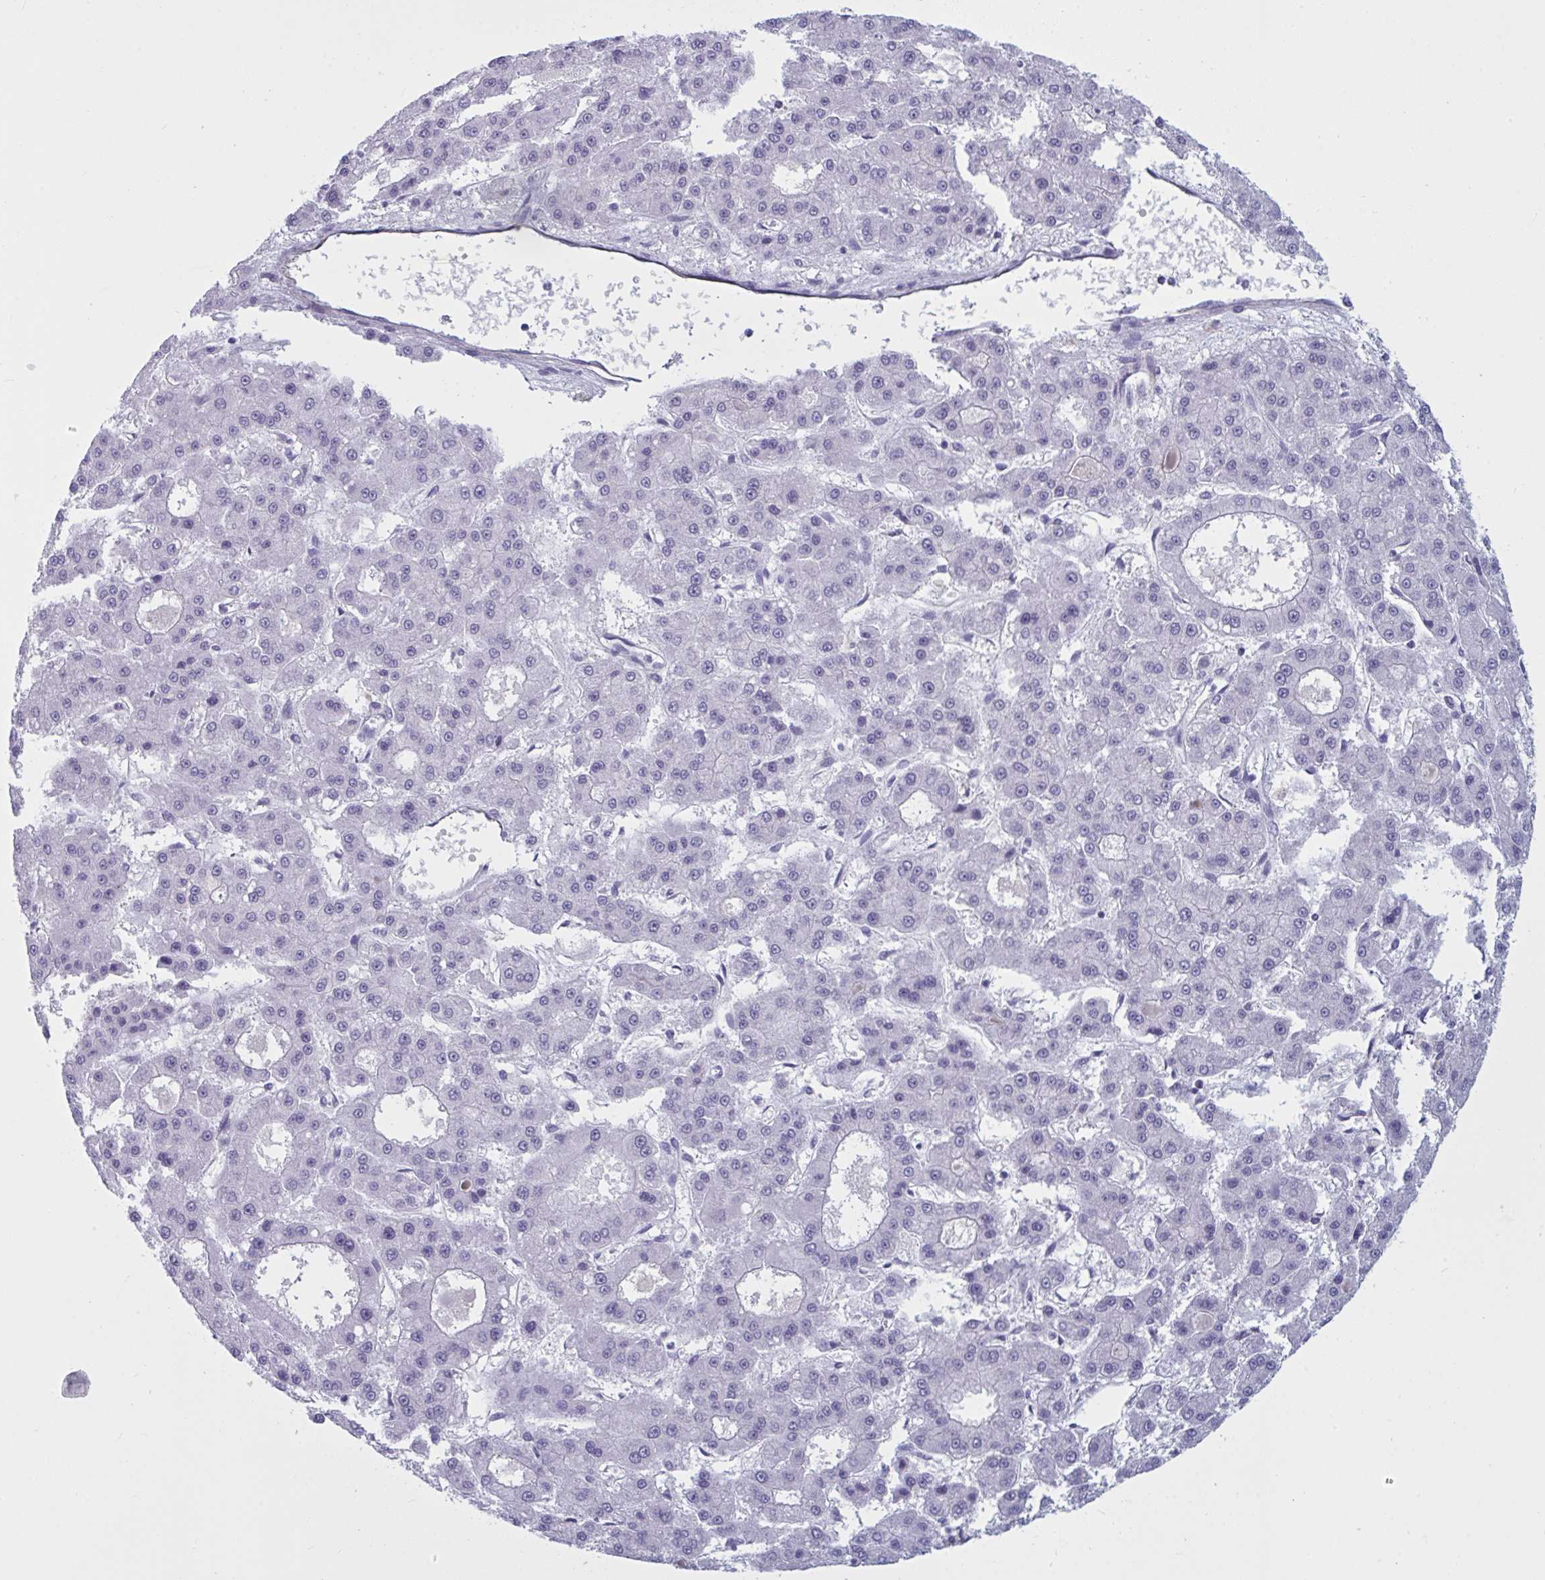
{"staining": {"intensity": "negative", "quantity": "none", "location": "none"}, "tissue": "liver cancer", "cell_type": "Tumor cells", "image_type": "cancer", "snomed": [{"axis": "morphology", "description": "Carcinoma, Hepatocellular, NOS"}, {"axis": "topography", "description": "Liver"}], "caption": "The immunohistochemistry (IHC) photomicrograph has no significant positivity in tumor cells of liver hepatocellular carcinoma tissue.", "gene": "OR1L3", "patient": {"sex": "male", "age": 70}}